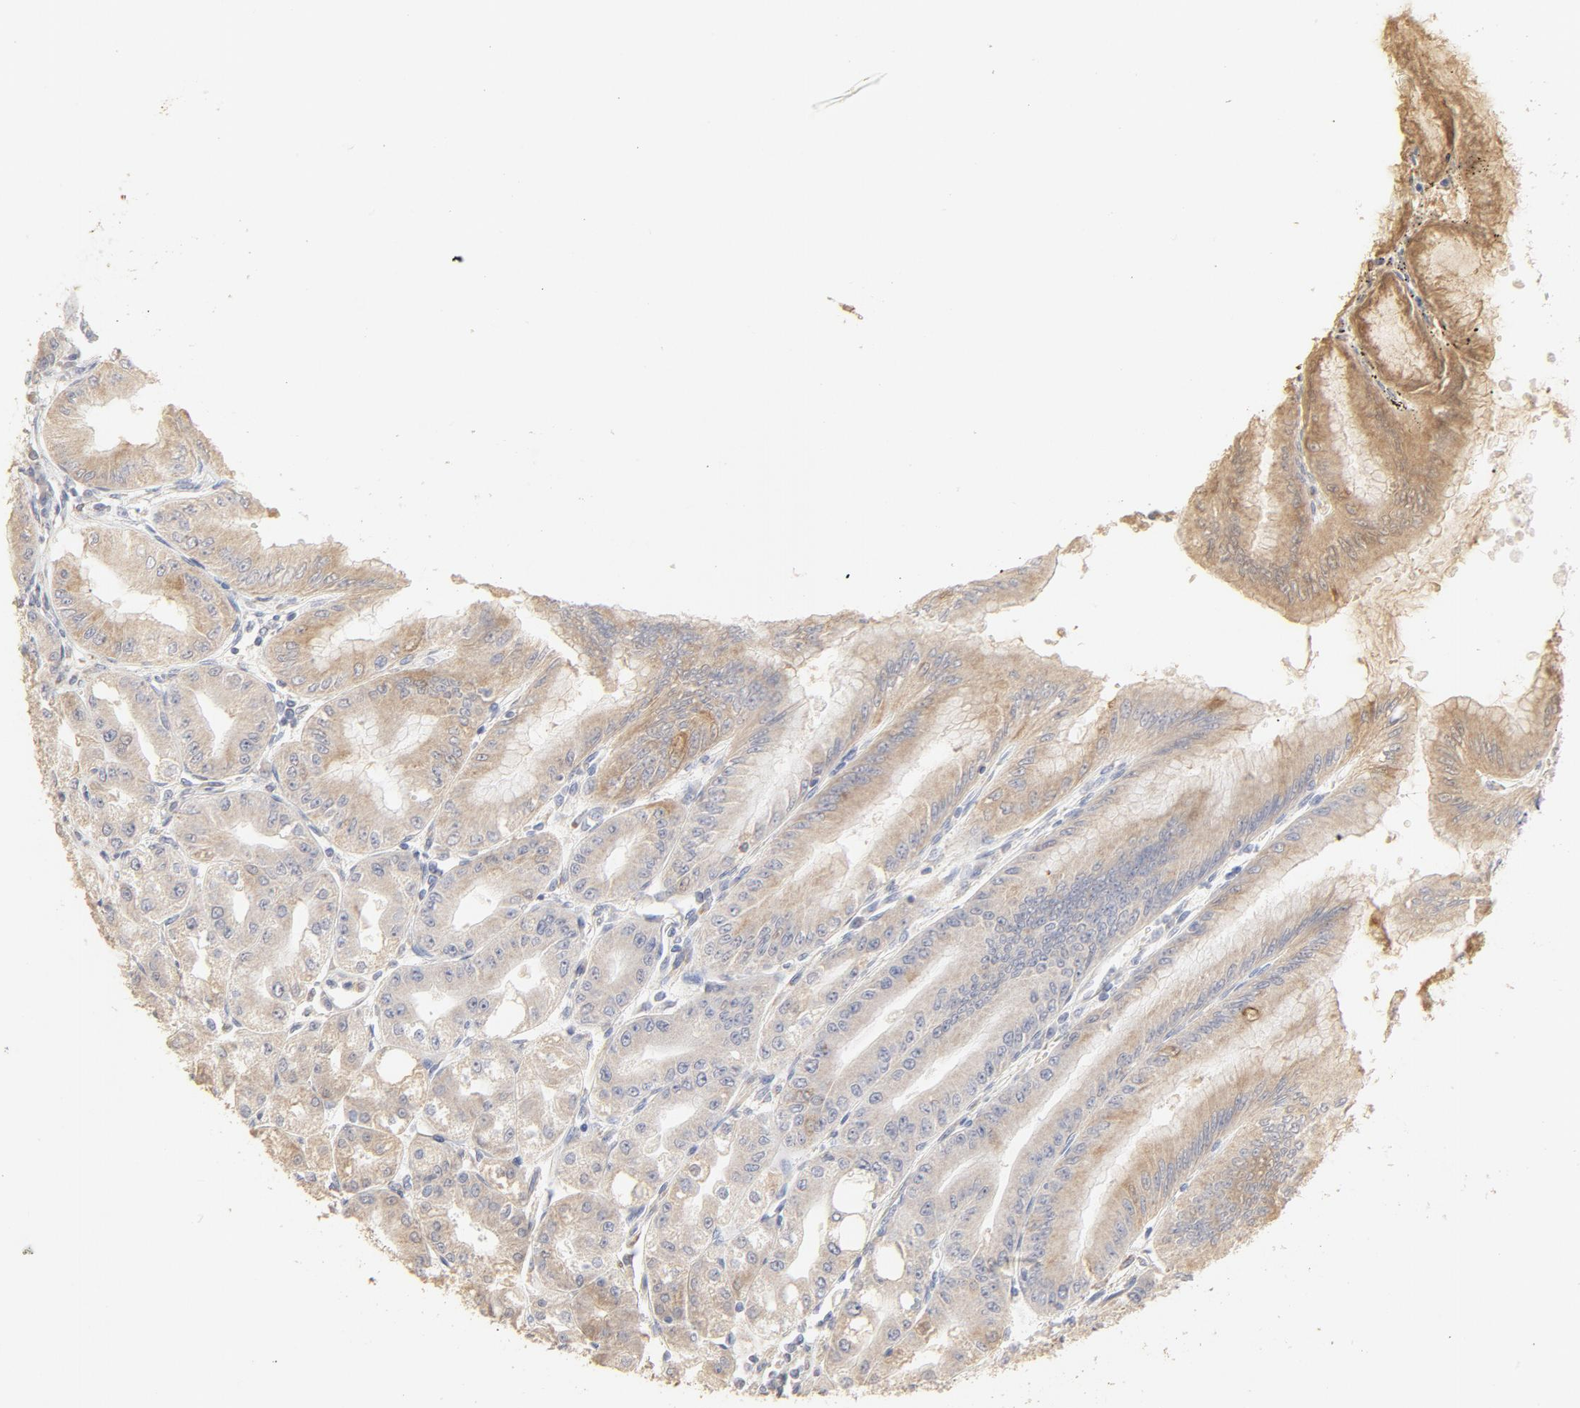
{"staining": {"intensity": "negative", "quantity": "none", "location": "none"}, "tissue": "stomach", "cell_type": "Glandular cells", "image_type": "normal", "snomed": [{"axis": "morphology", "description": "Normal tissue, NOS"}, {"axis": "topography", "description": "Stomach, lower"}], "caption": "The micrograph displays no significant staining in glandular cells of stomach.", "gene": "FCGBP", "patient": {"sex": "male", "age": 71}}